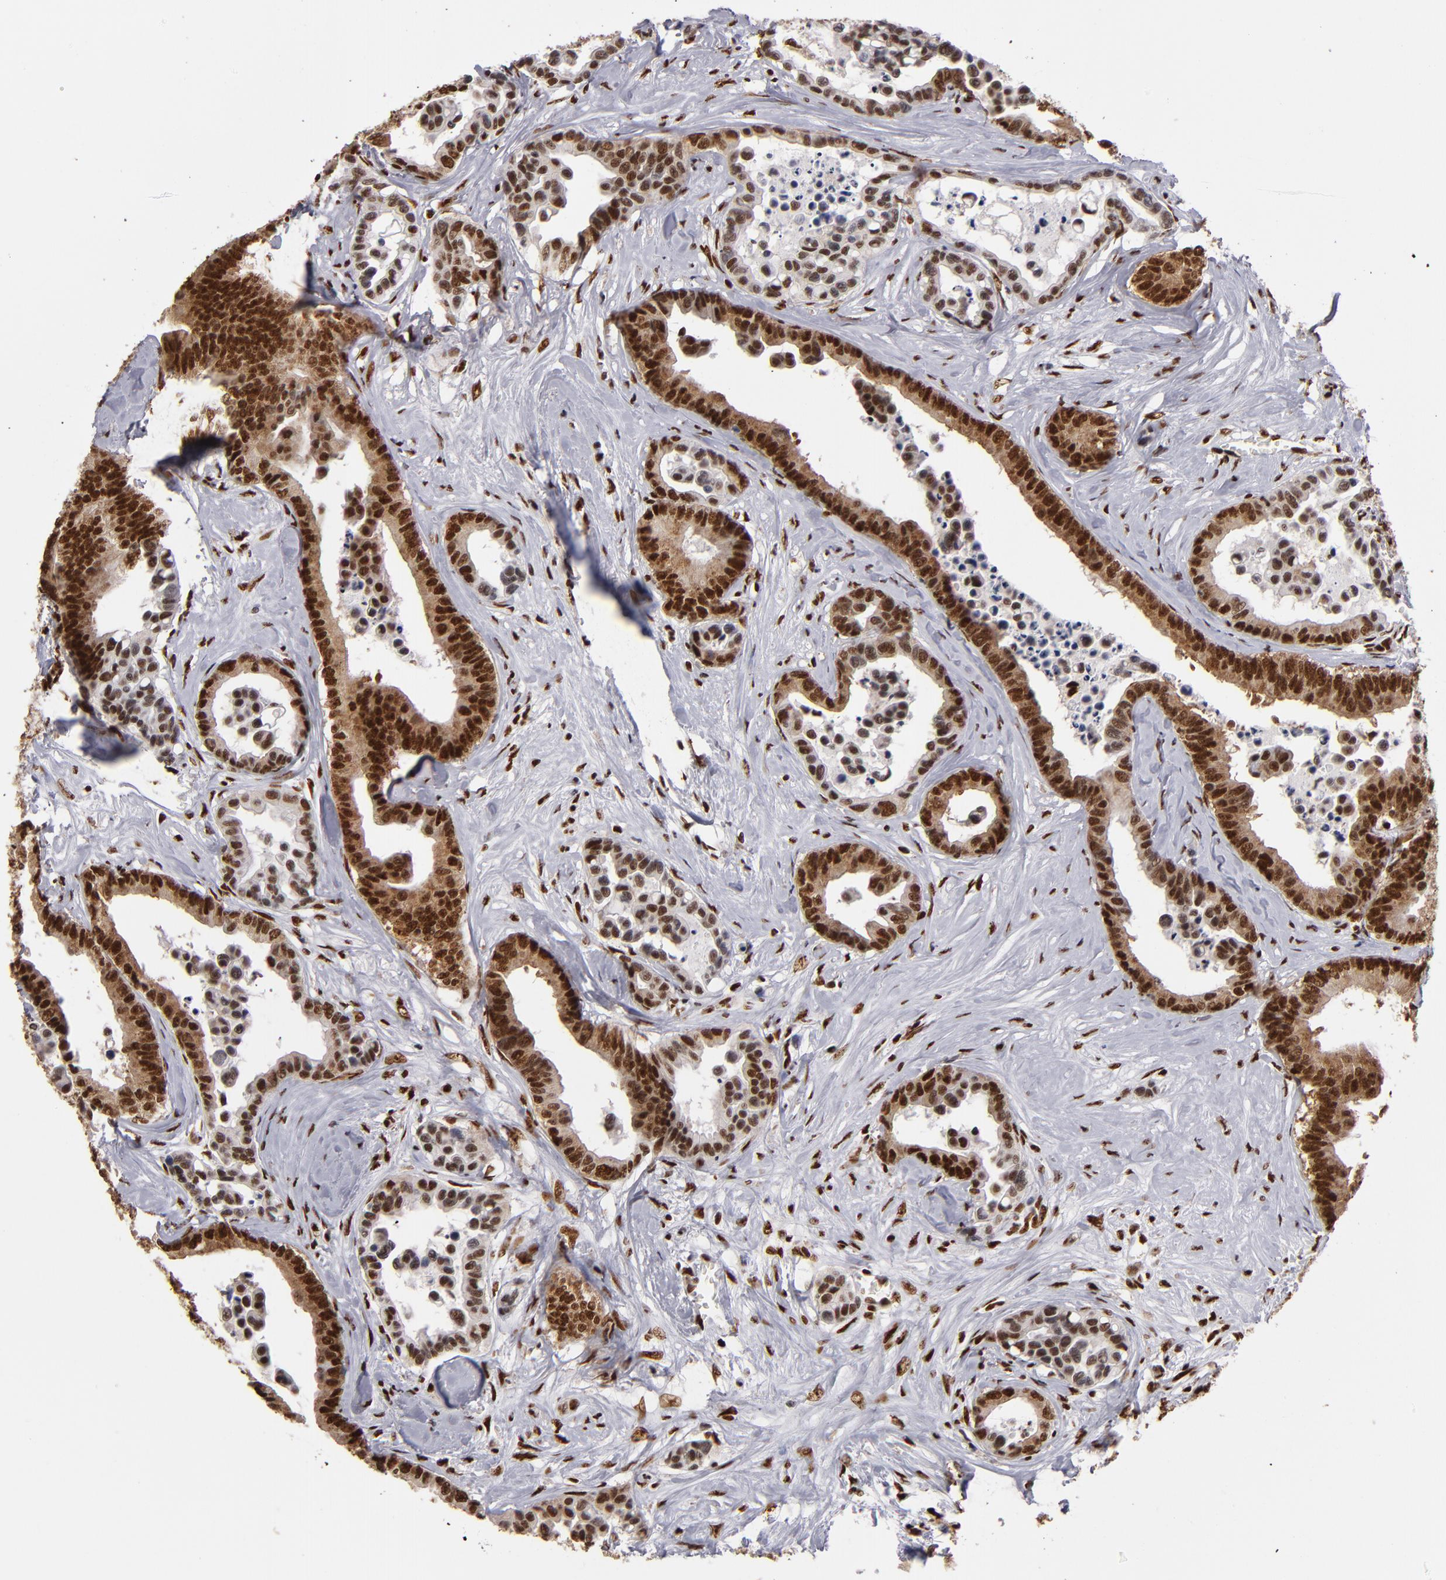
{"staining": {"intensity": "strong", "quantity": ">75%", "location": "nuclear"}, "tissue": "colorectal cancer", "cell_type": "Tumor cells", "image_type": "cancer", "snomed": [{"axis": "morphology", "description": "Adenocarcinoma, NOS"}, {"axis": "topography", "description": "Colon"}], "caption": "Brown immunohistochemical staining in human adenocarcinoma (colorectal) reveals strong nuclear staining in approximately >75% of tumor cells.", "gene": "MRE11", "patient": {"sex": "male", "age": 82}}